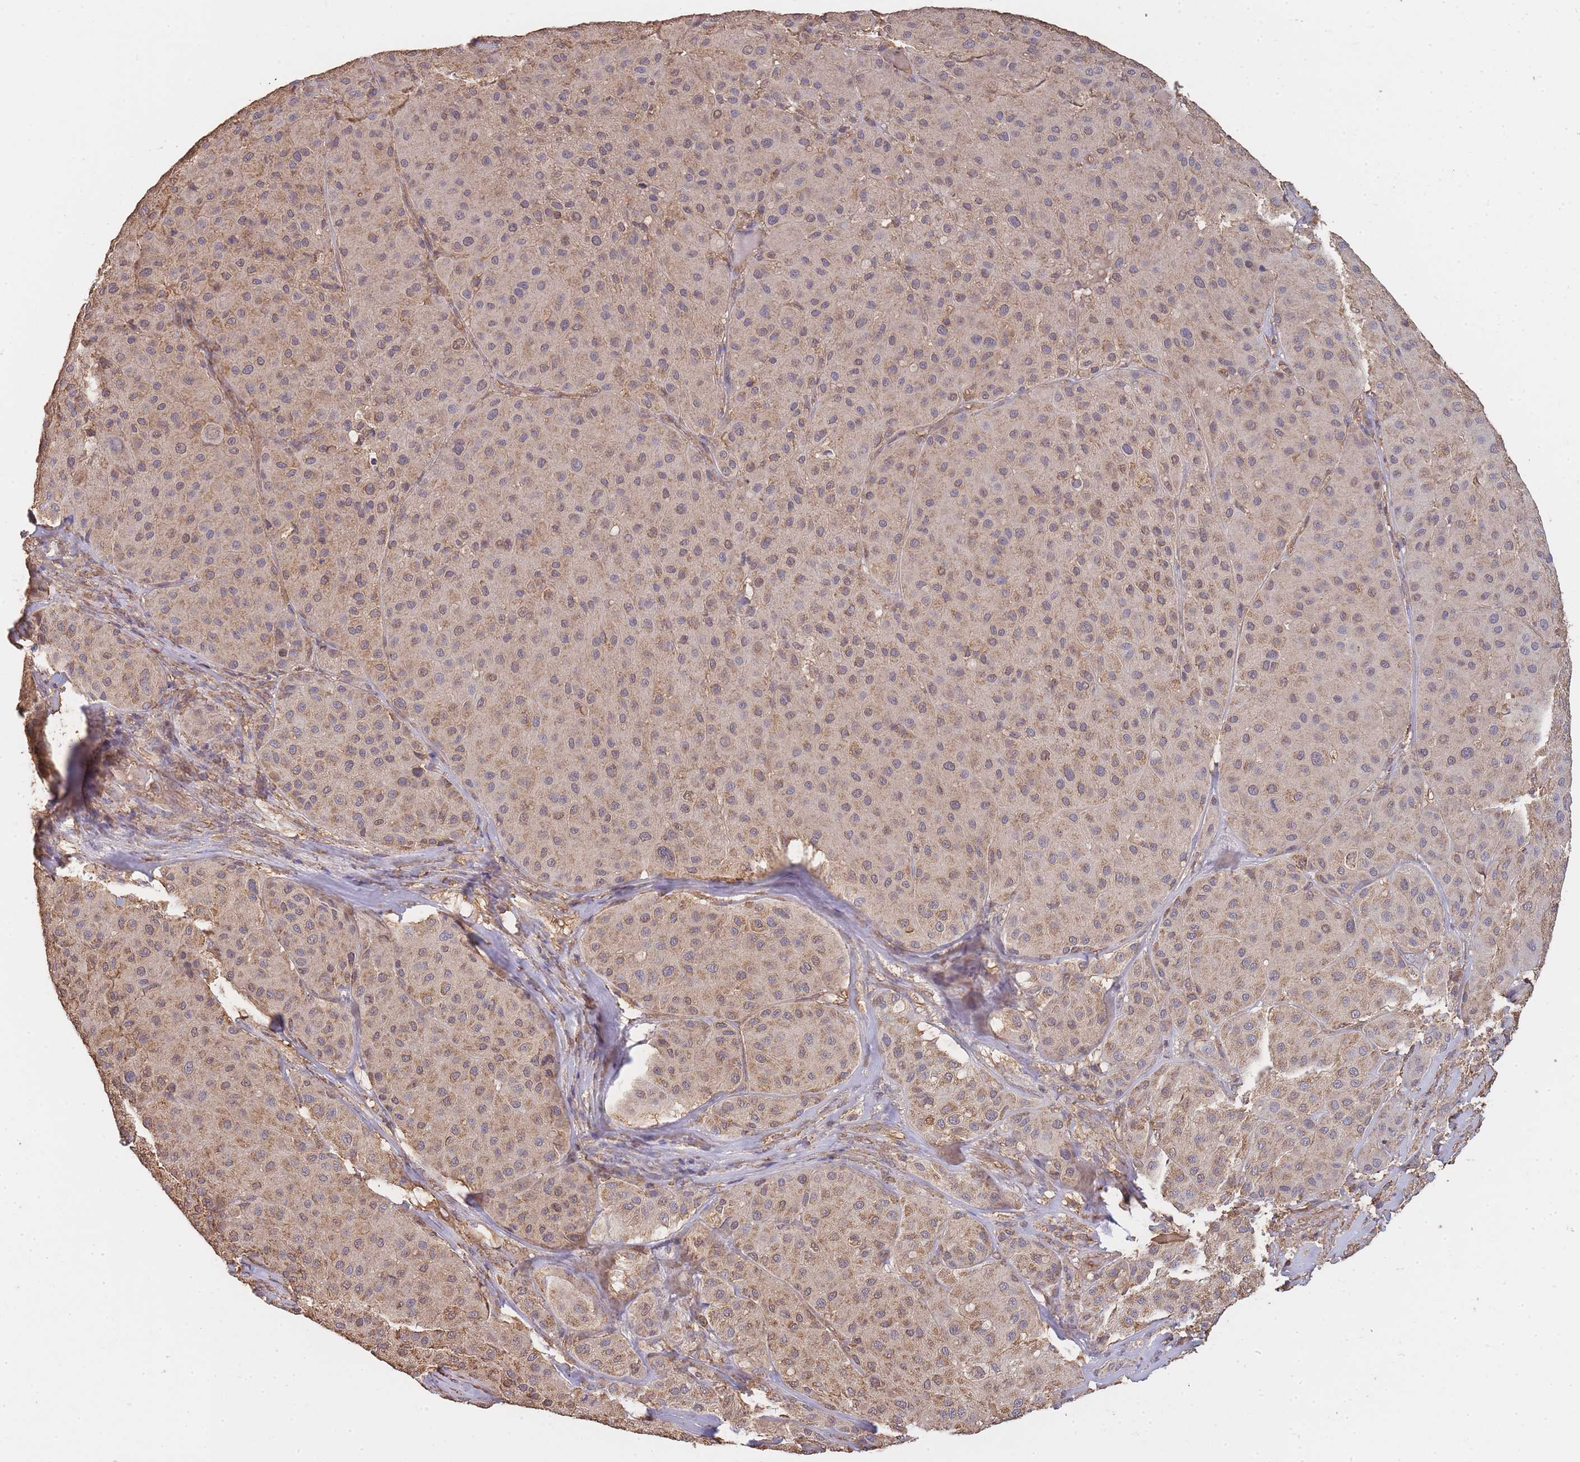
{"staining": {"intensity": "moderate", "quantity": "25%-75%", "location": "cytoplasmic/membranous,nuclear"}, "tissue": "melanoma", "cell_type": "Tumor cells", "image_type": "cancer", "snomed": [{"axis": "morphology", "description": "Malignant melanoma, Metastatic site"}, {"axis": "topography", "description": "Smooth muscle"}], "caption": "A medium amount of moderate cytoplasmic/membranous and nuclear expression is identified in approximately 25%-75% of tumor cells in melanoma tissue.", "gene": "METRN", "patient": {"sex": "male", "age": 41}}